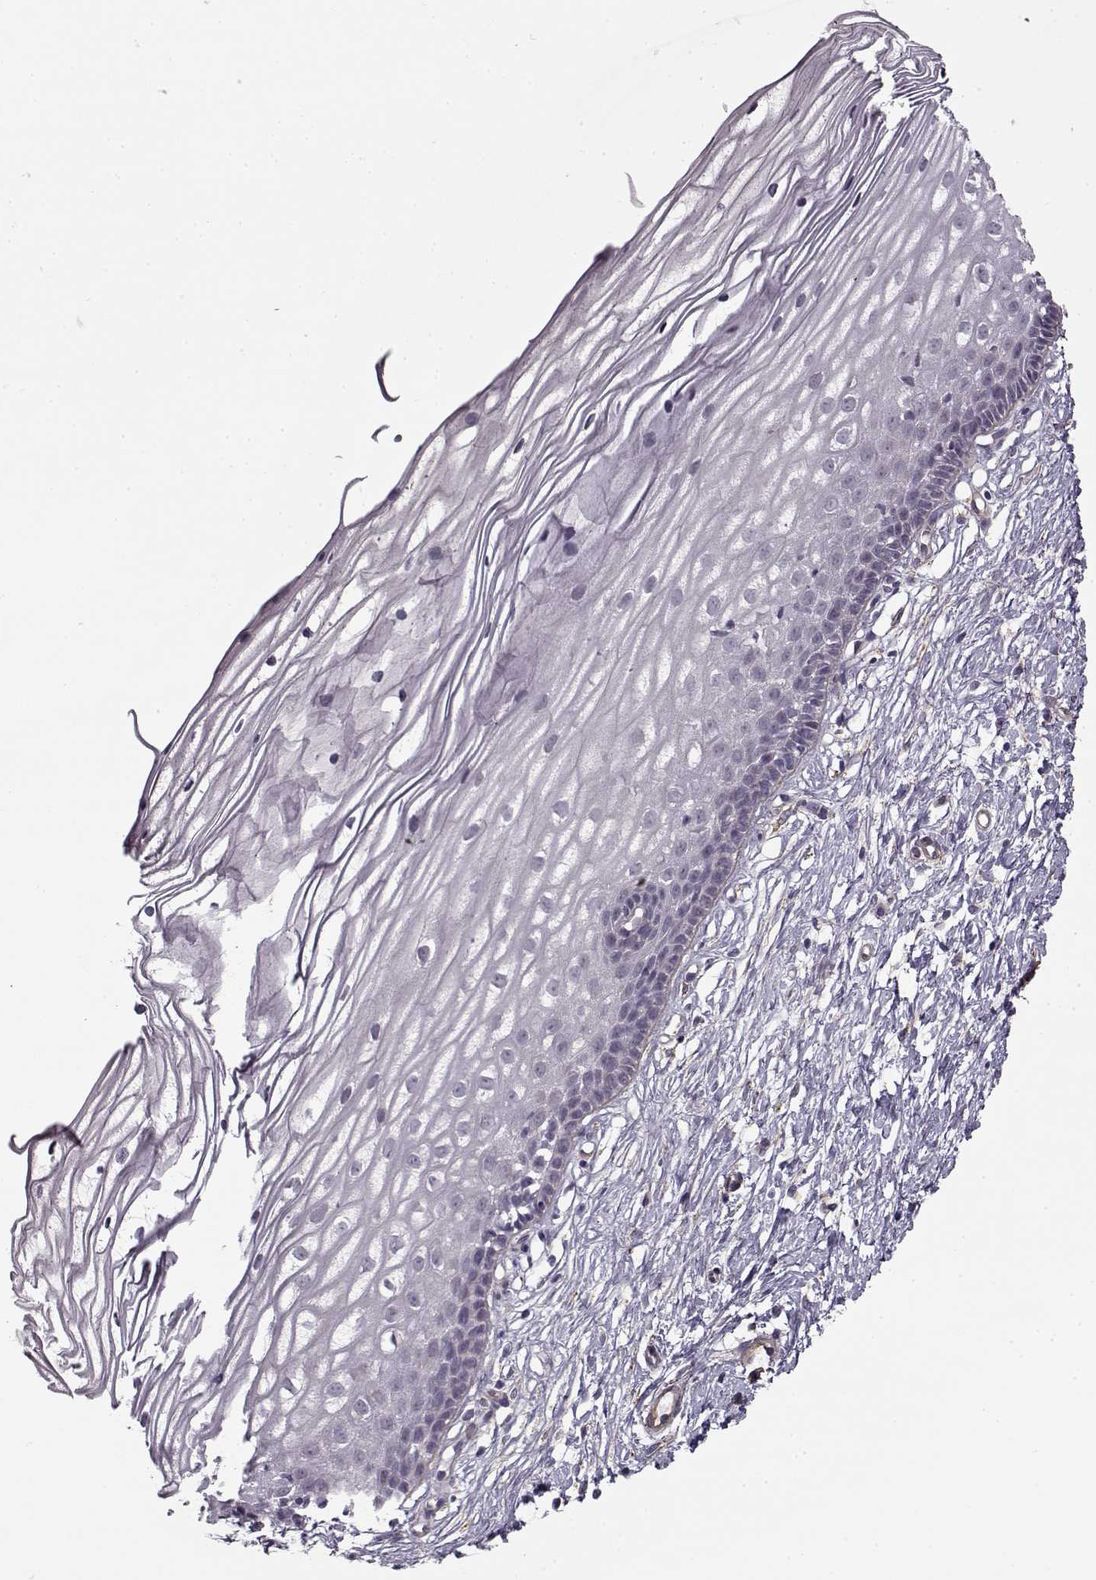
{"staining": {"intensity": "negative", "quantity": "none", "location": "none"}, "tissue": "cervix", "cell_type": "Glandular cells", "image_type": "normal", "snomed": [{"axis": "morphology", "description": "Normal tissue, NOS"}, {"axis": "topography", "description": "Cervix"}], "caption": "Immunohistochemistry (IHC) image of normal cervix: cervix stained with DAB (3,3'-diaminobenzidine) displays no significant protein positivity in glandular cells.", "gene": "LAMB2", "patient": {"sex": "female", "age": 40}}